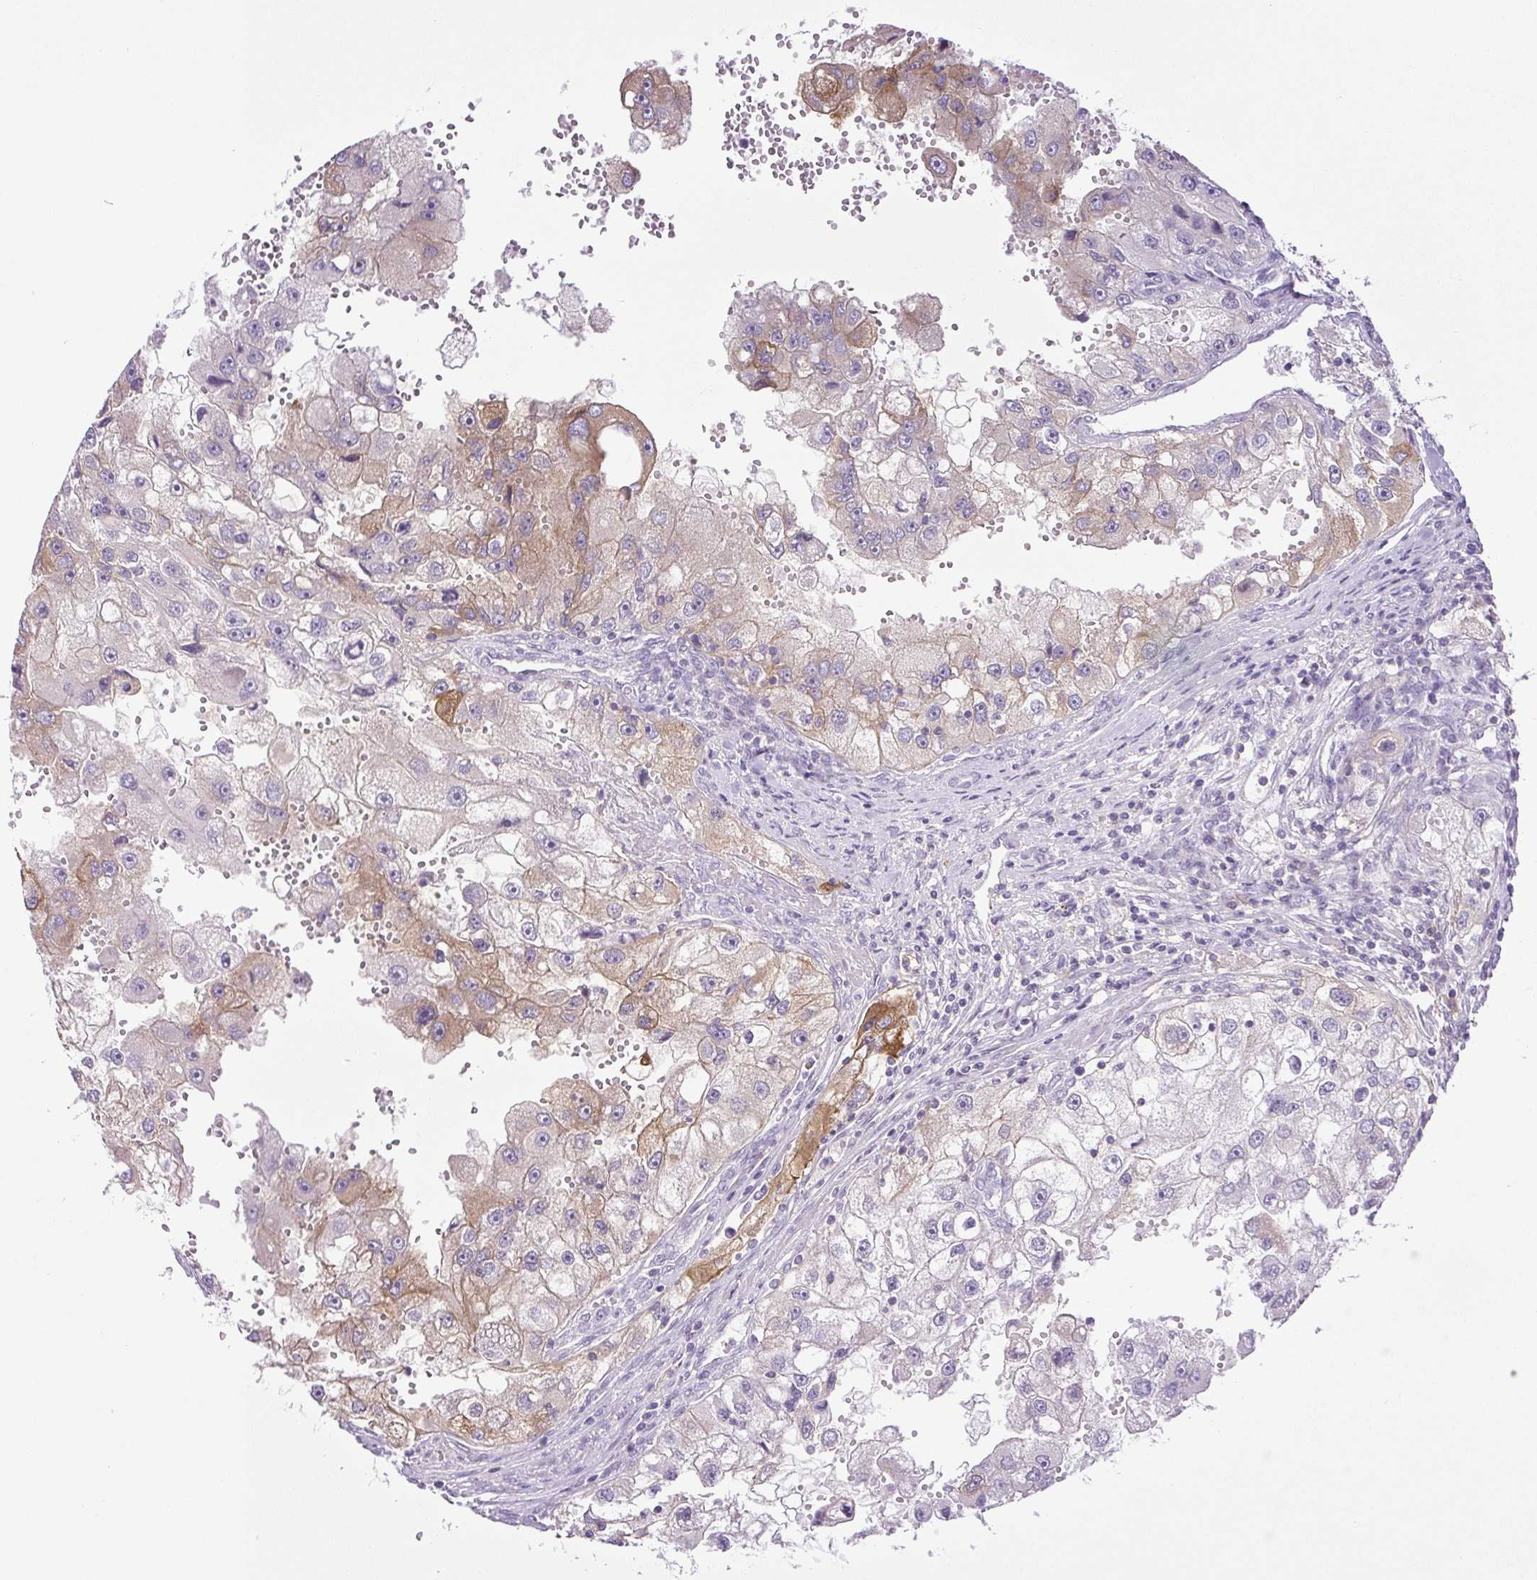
{"staining": {"intensity": "weak", "quantity": "<25%", "location": "cytoplasmic/membranous"}, "tissue": "renal cancer", "cell_type": "Tumor cells", "image_type": "cancer", "snomed": [{"axis": "morphology", "description": "Adenocarcinoma, NOS"}, {"axis": "topography", "description": "Kidney"}], "caption": "Adenocarcinoma (renal) was stained to show a protein in brown. There is no significant expression in tumor cells.", "gene": "HLA-G", "patient": {"sex": "male", "age": 63}}